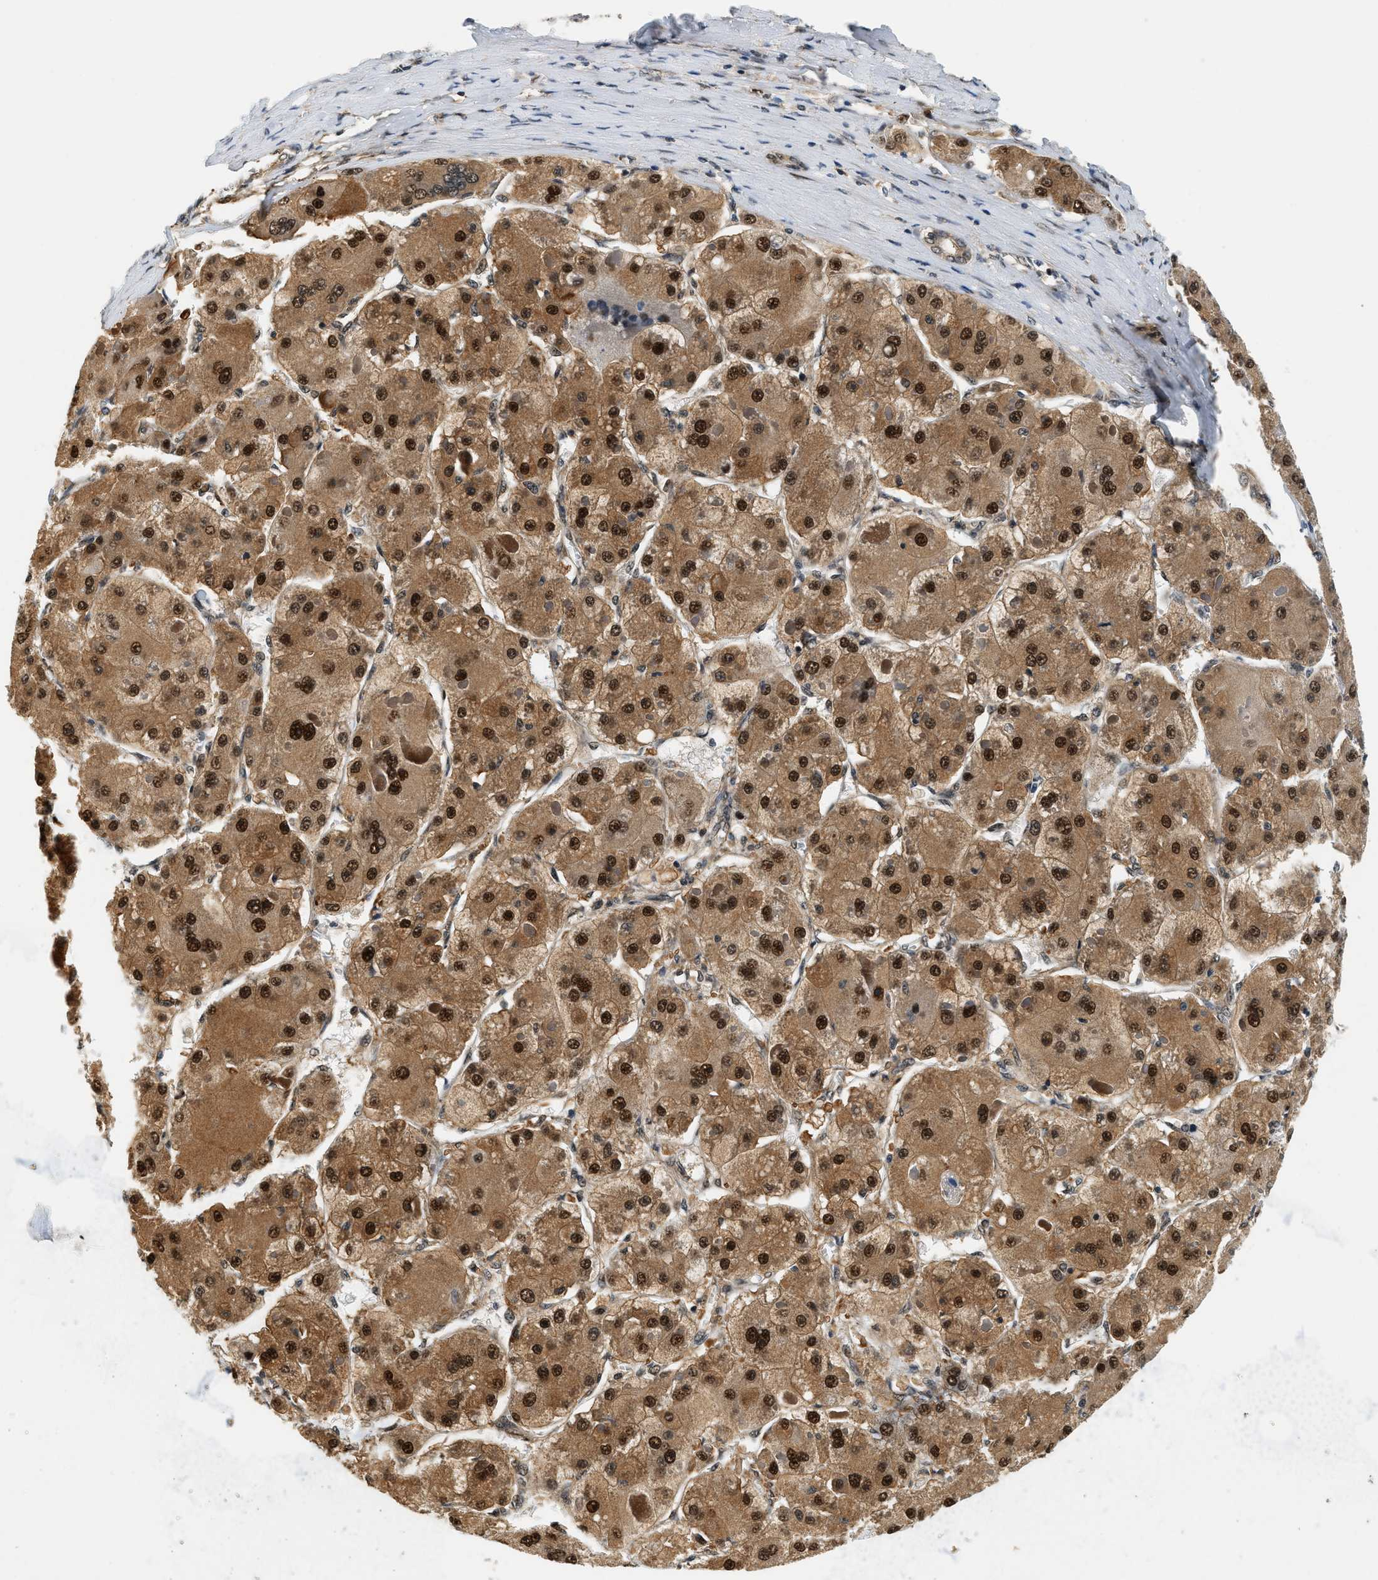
{"staining": {"intensity": "moderate", "quantity": ">75%", "location": "cytoplasmic/membranous,nuclear"}, "tissue": "liver cancer", "cell_type": "Tumor cells", "image_type": "cancer", "snomed": [{"axis": "morphology", "description": "Carcinoma, Hepatocellular, NOS"}, {"axis": "topography", "description": "Liver"}], "caption": "Hepatocellular carcinoma (liver) stained with DAB IHC reveals medium levels of moderate cytoplasmic/membranous and nuclear staining in about >75% of tumor cells.", "gene": "PSMD3", "patient": {"sex": "female", "age": 73}}